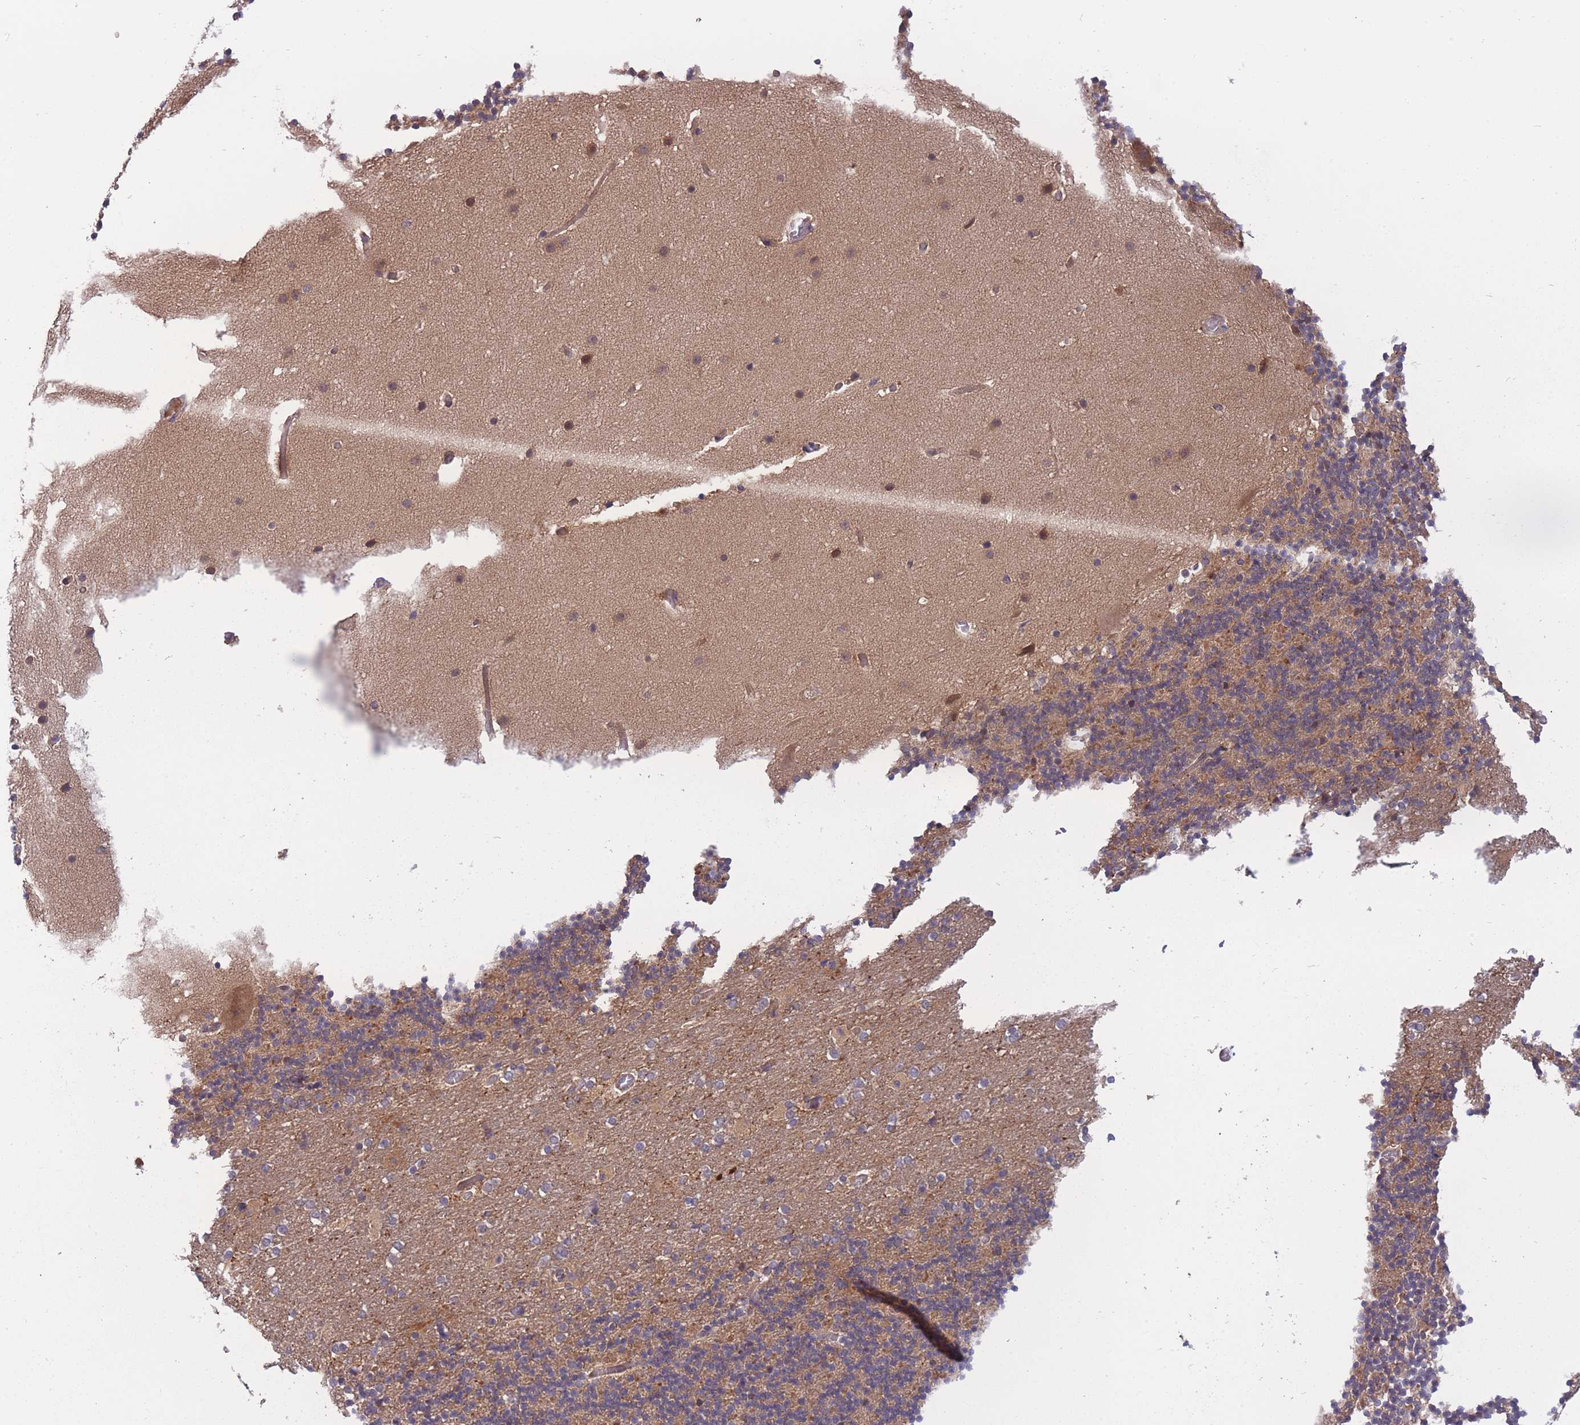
{"staining": {"intensity": "weak", "quantity": "25%-75%", "location": "cytoplasmic/membranous"}, "tissue": "cerebellum", "cell_type": "Cells in granular layer", "image_type": "normal", "snomed": [{"axis": "morphology", "description": "Normal tissue, NOS"}, {"axis": "topography", "description": "Cerebellum"}], "caption": "Normal cerebellum reveals weak cytoplasmic/membranous positivity in approximately 25%-75% of cells in granular layer, visualized by immunohistochemistry.", "gene": "UBE2NL", "patient": {"sex": "male", "age": 57}}